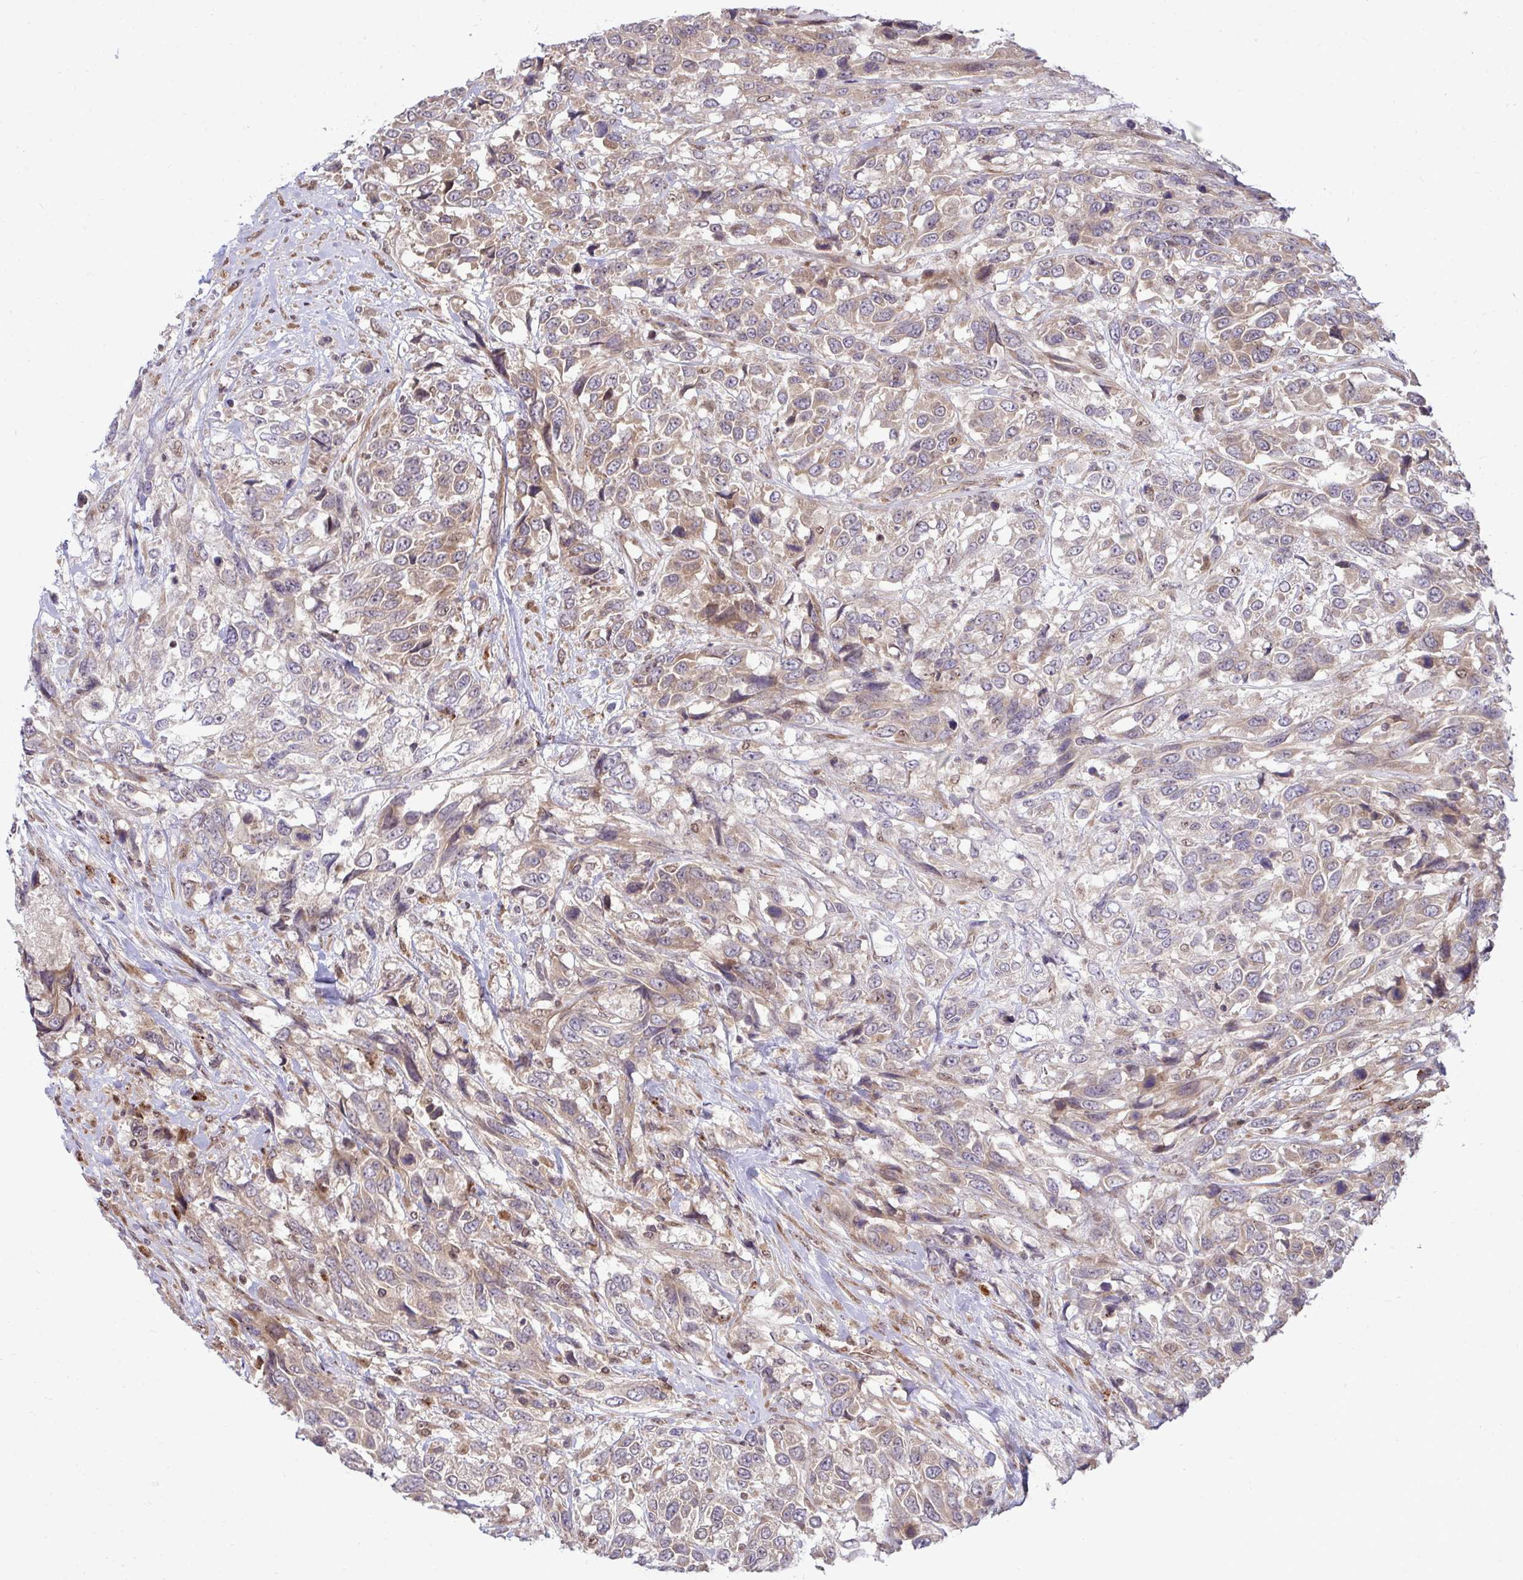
{"staining": {"intensity": "weak", "quantity": "25%-75%", "location": "cytoplasmic/membranous"}, "tissue": "urothelial cancer", "cell_type": "Tumor cells", "image_type": "cancer", "snomed": [{"axis": "morphology", "description": "Urothelial carcinoma, High grade"}, {"axis": "topography", "description": "Urinary bladder"}], "caption": "Immunohistochemical staining of human urothelial carcinoma (high-grade) exhibits weak cytoplasmic/membranous protein positivity in about 25%-75% of tumor cells. Ihc stains the protein in brown and the nuclei are stained blue.", "gene": "TRIM44", "patient": {"sex": "female", "age": 70}}